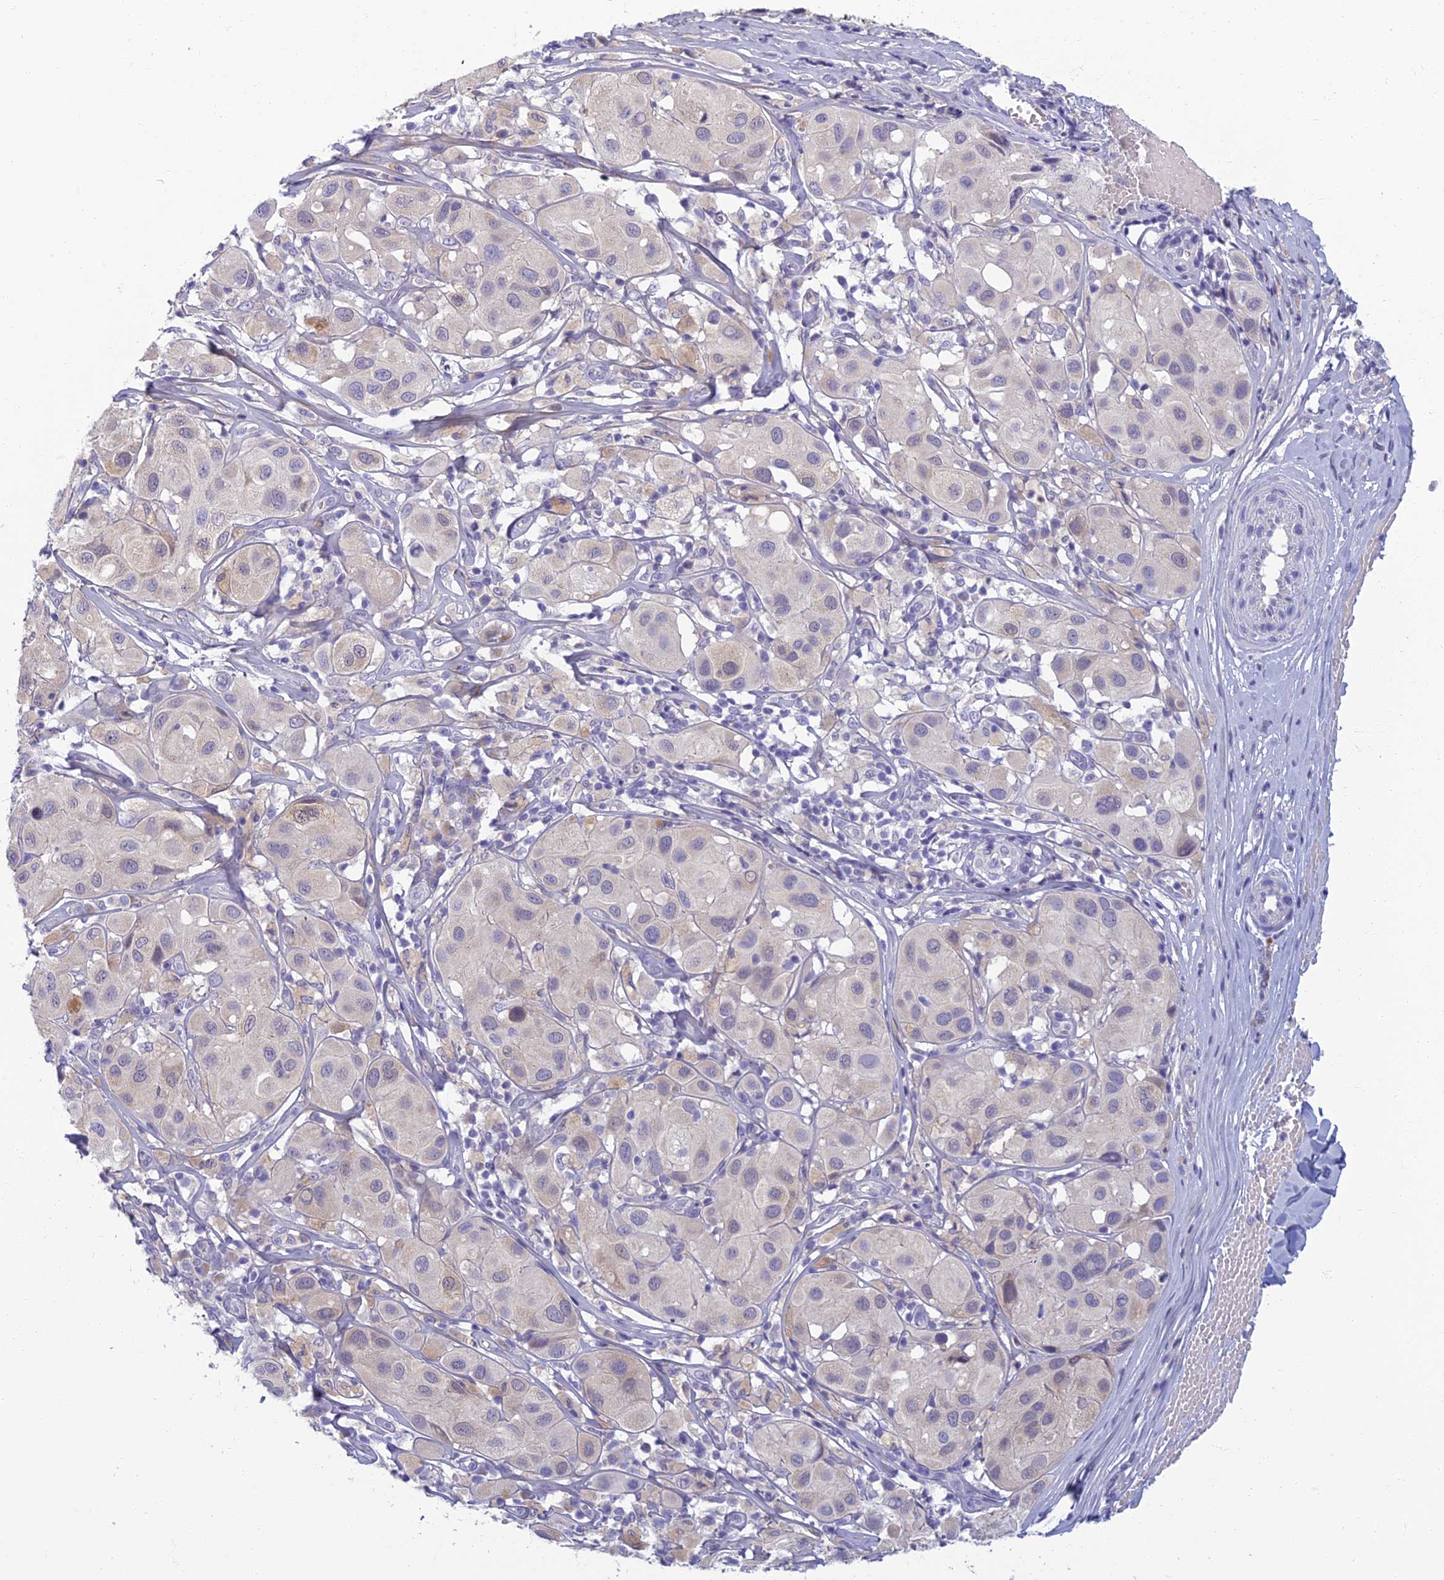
{"staining": {"intensity": "weak", "quantity": "<25%", "location": "cytoplasmic/membranous"}, "tissue": "melanoma", "cell_type": "Tumor cells", "image_type": "cancer", "snomed": [{"axis": "morphology", "description": "Malignant melanoma, Metastatic site"}, {"axis": "topography", "description": "Skin"}], "caption": "The image reveals no staining of tumor cells in malignant melanoma (metastatic site). (DAB immunohistochemistry (IHC), high magnification).", "gene": "SLC25A41", "patient": {"sex": "male", "age": 41}}